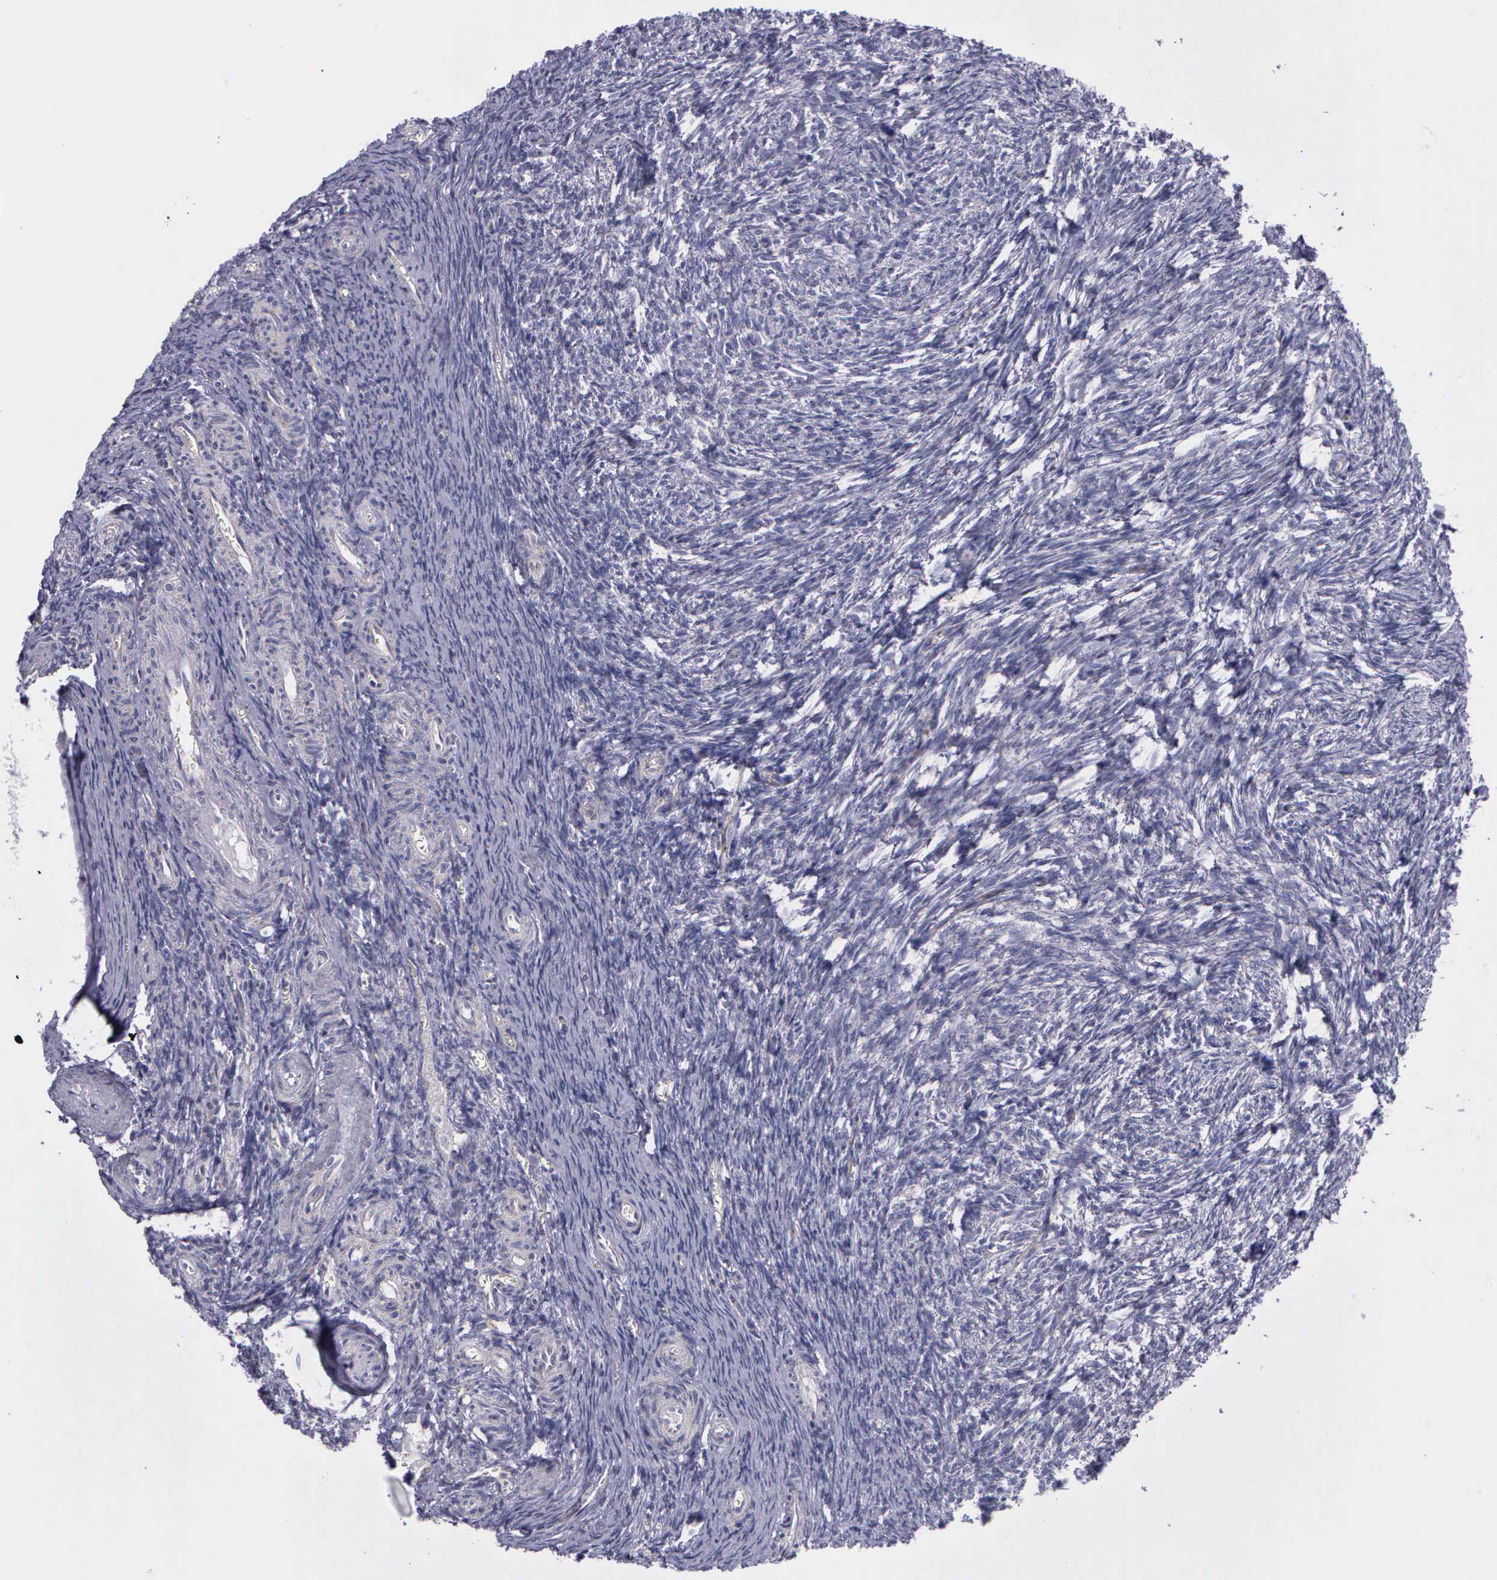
{"staining": {"intensity": "weak", "quantity": "25%-75%", "location": "cytoplasmic/membranous"}, "tissue": "ovary", "cell_type": "Follicle cells", "image_type": "normal", "snomed": [{"axis": "morphology", "description": "Normal tissue, NOS"}, {"axis": "topography", "description": "Ovary"}], "caption": "Protein analysis of normal ovary displays weak cytoplasmic/membranous positivity in approximately 25%-75% of follicle cells.", "gene": "SYNJ2BP", "patient": {"sex": "female", "age": 54}}